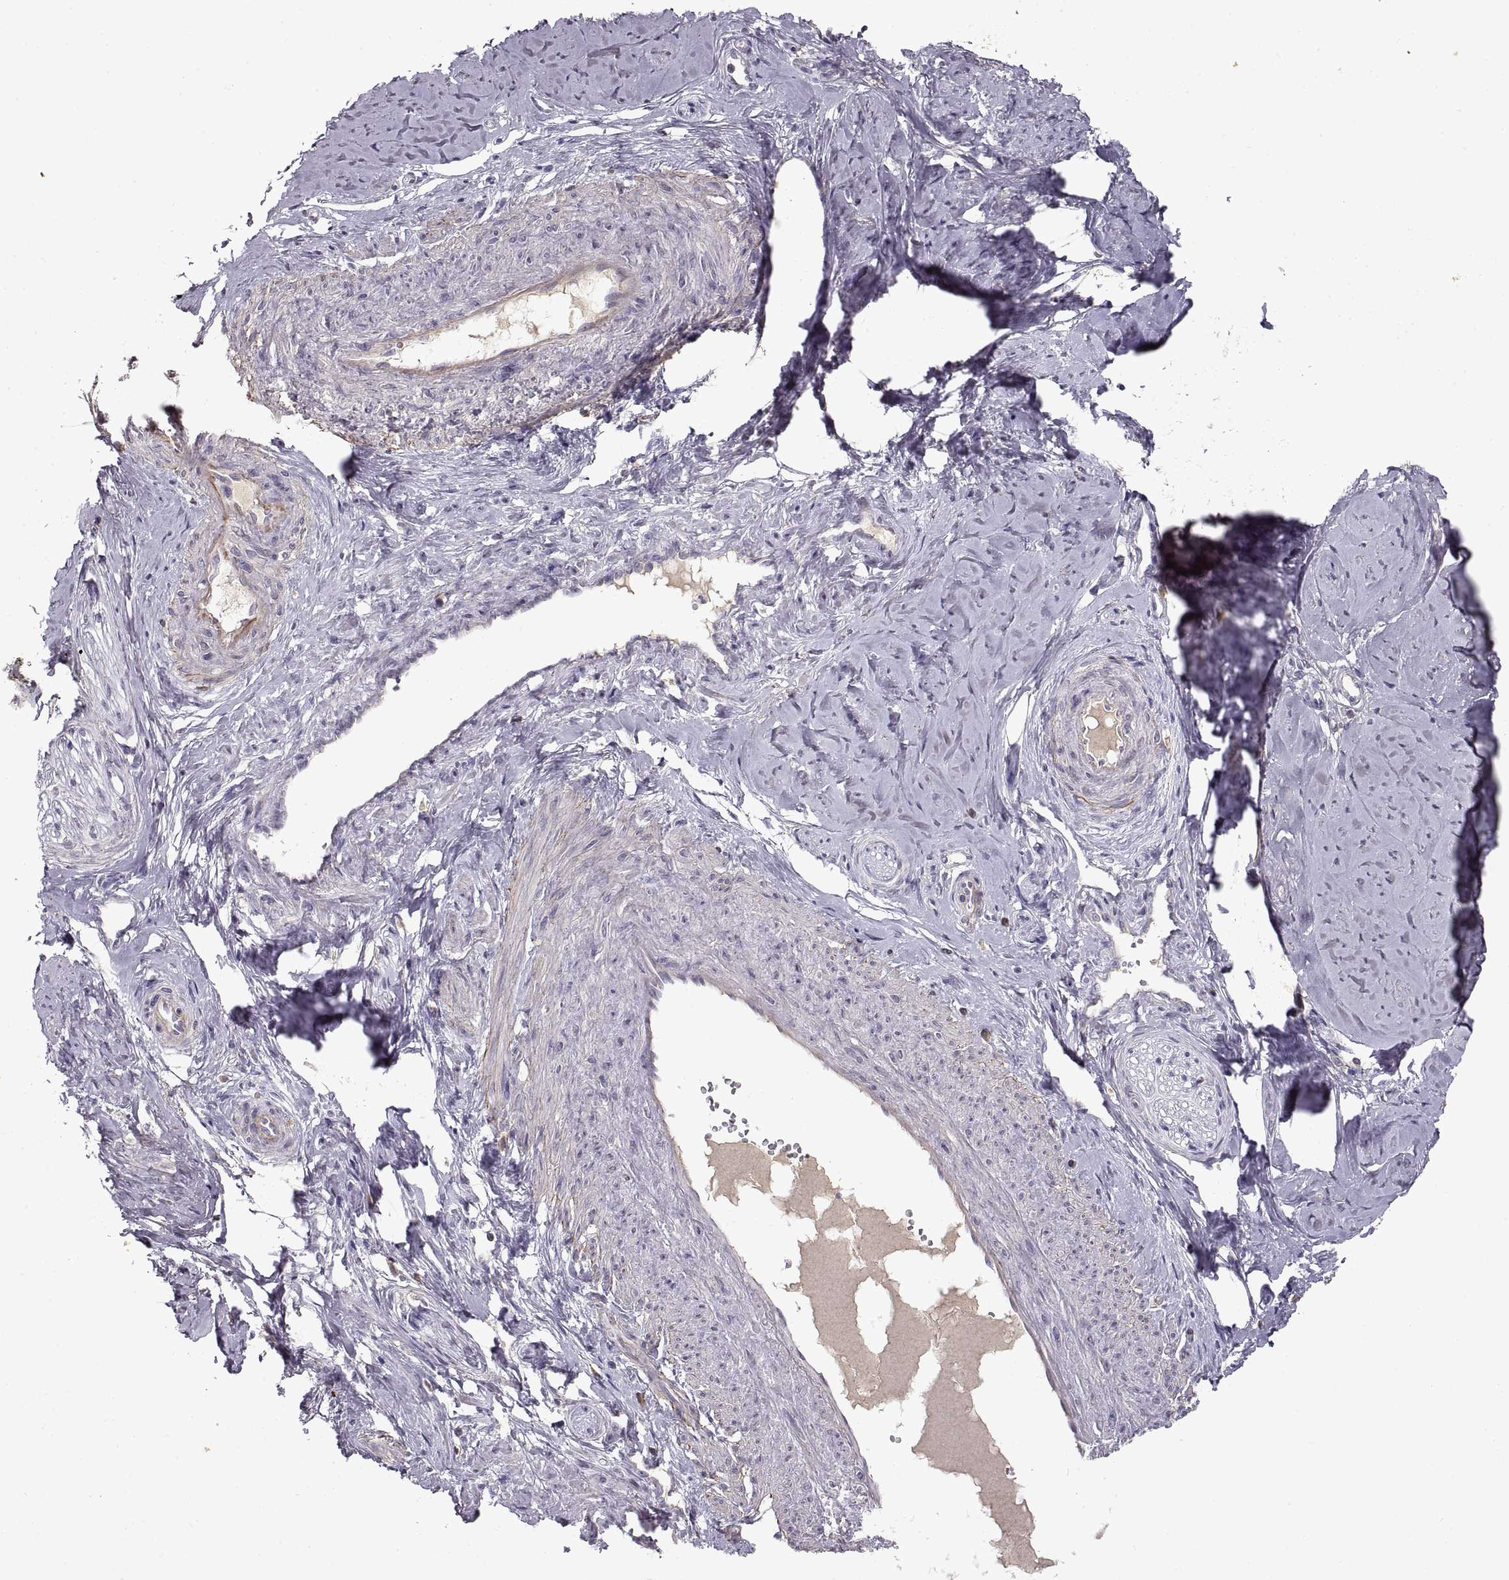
{"staining": {"intensity": "negative", "quantity": "none", "location": "none"}, "tissue": "smooth muscle", "cell_type": "Smooth muscle cells", "image_type": "normal", "snomed": [{"axis": "morphology", "description": "Normal tissue, NOS"}, {"axis": "topography", "description": "Smooth muscle"}], "caption": "Immunohistochemistry of unremarkable human smooth muscle shows no staining in smooth muscle cells. (DAB immunohistochemistry visualized using brightfield microscopy, high magnification).", "gene": "ADAM11", "patient": {"sex": "female", "age": 48}}